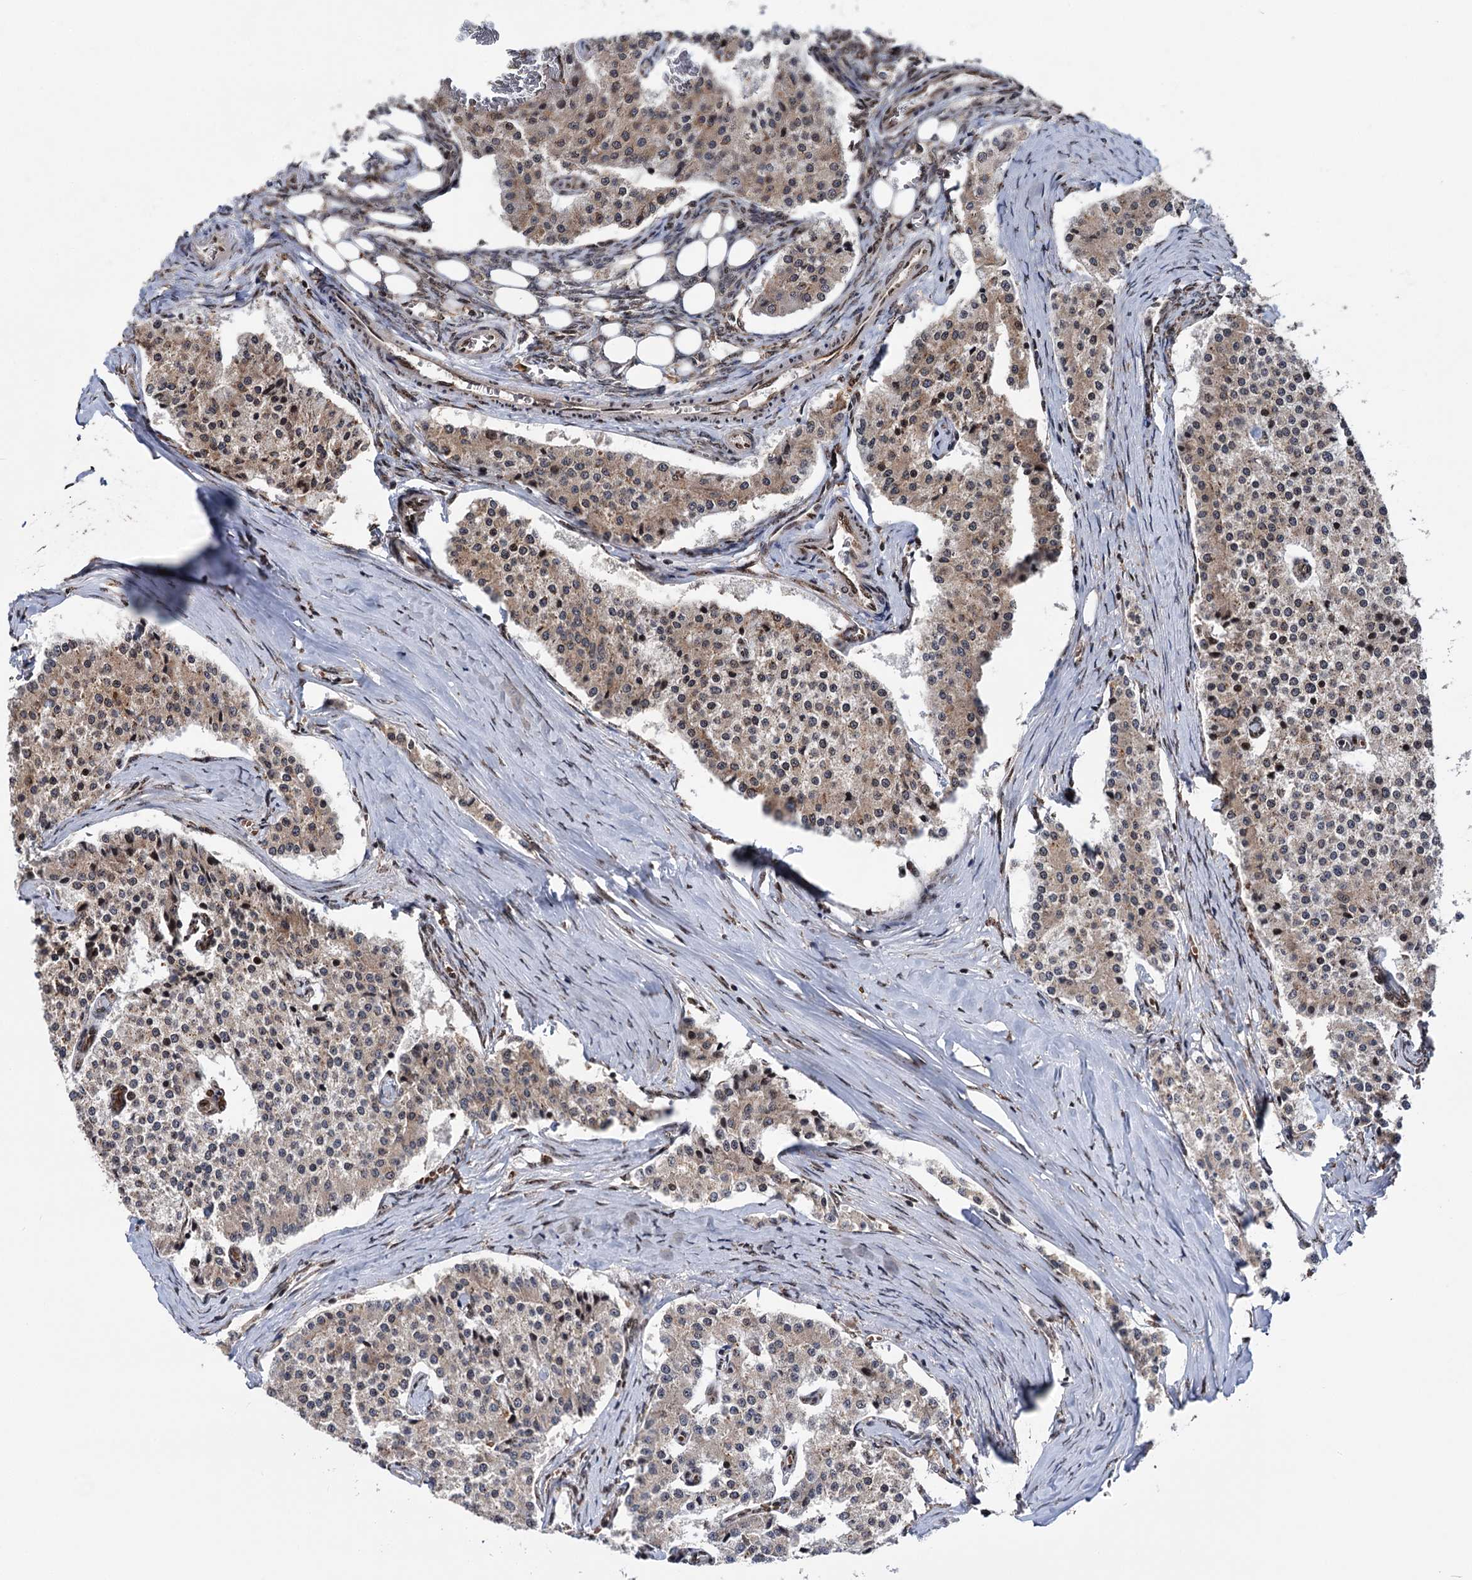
{"staining": {"intensity": "weak", "quantity": ">75%", "location": "cytoplasmic/membranous"}, "tissue": "carcinoid", "cell_type": "Tumor cells", "image_type": "cancer", "snomed": [{"axis": "morphology", "description": "Carcinoid, malignant, NOS"}, {"axis": "topography", "description": "Colon"}], "caption": "This is a histology image of immunohistochemistry staining of carcinoid, which shows weak expression in the cytoplasmic/membranous of tumor cells.", "gene": "MESD", "patient": {"sex": "female", "age": 52}}